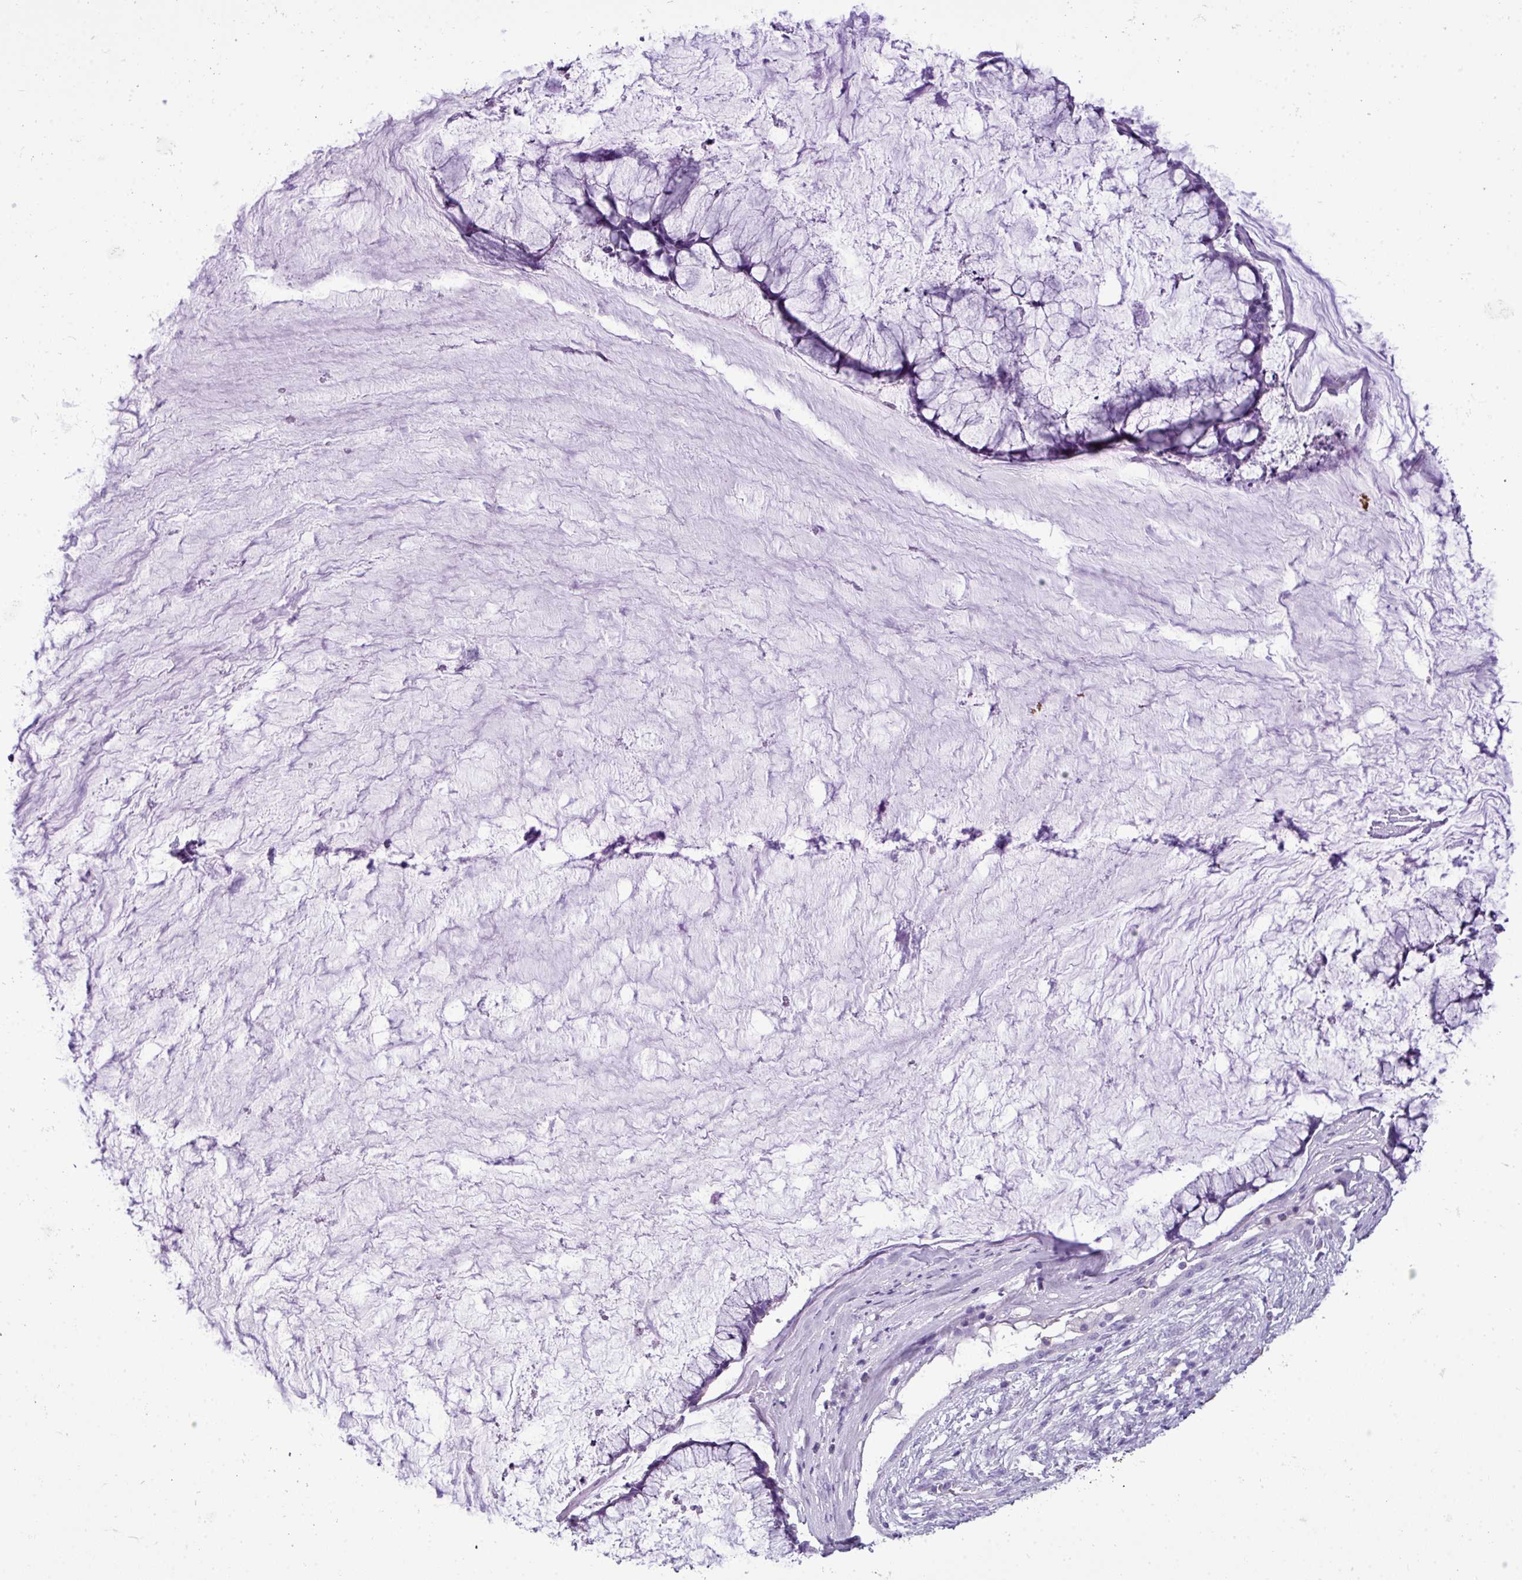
{"staining": {"intensity": "negative", "quantity": "none", "location": "none"}, "tissue": "ovarian cancer", "cell_type": "Tumor cells", "image_type": "cancer", "snomed": [{"axis": "morphology", "description": "Cystadenocarcinoma, mucinous, NOS"}, {"axis": "topography", "description": "Ovary"}], "caption": "The histopathology image exhibits no staining of tumor cells in ovarian mucinous cystadenocarcinoma.", "gene": "RBMXL2", "patient": {"sex": "female", "age": 42}}